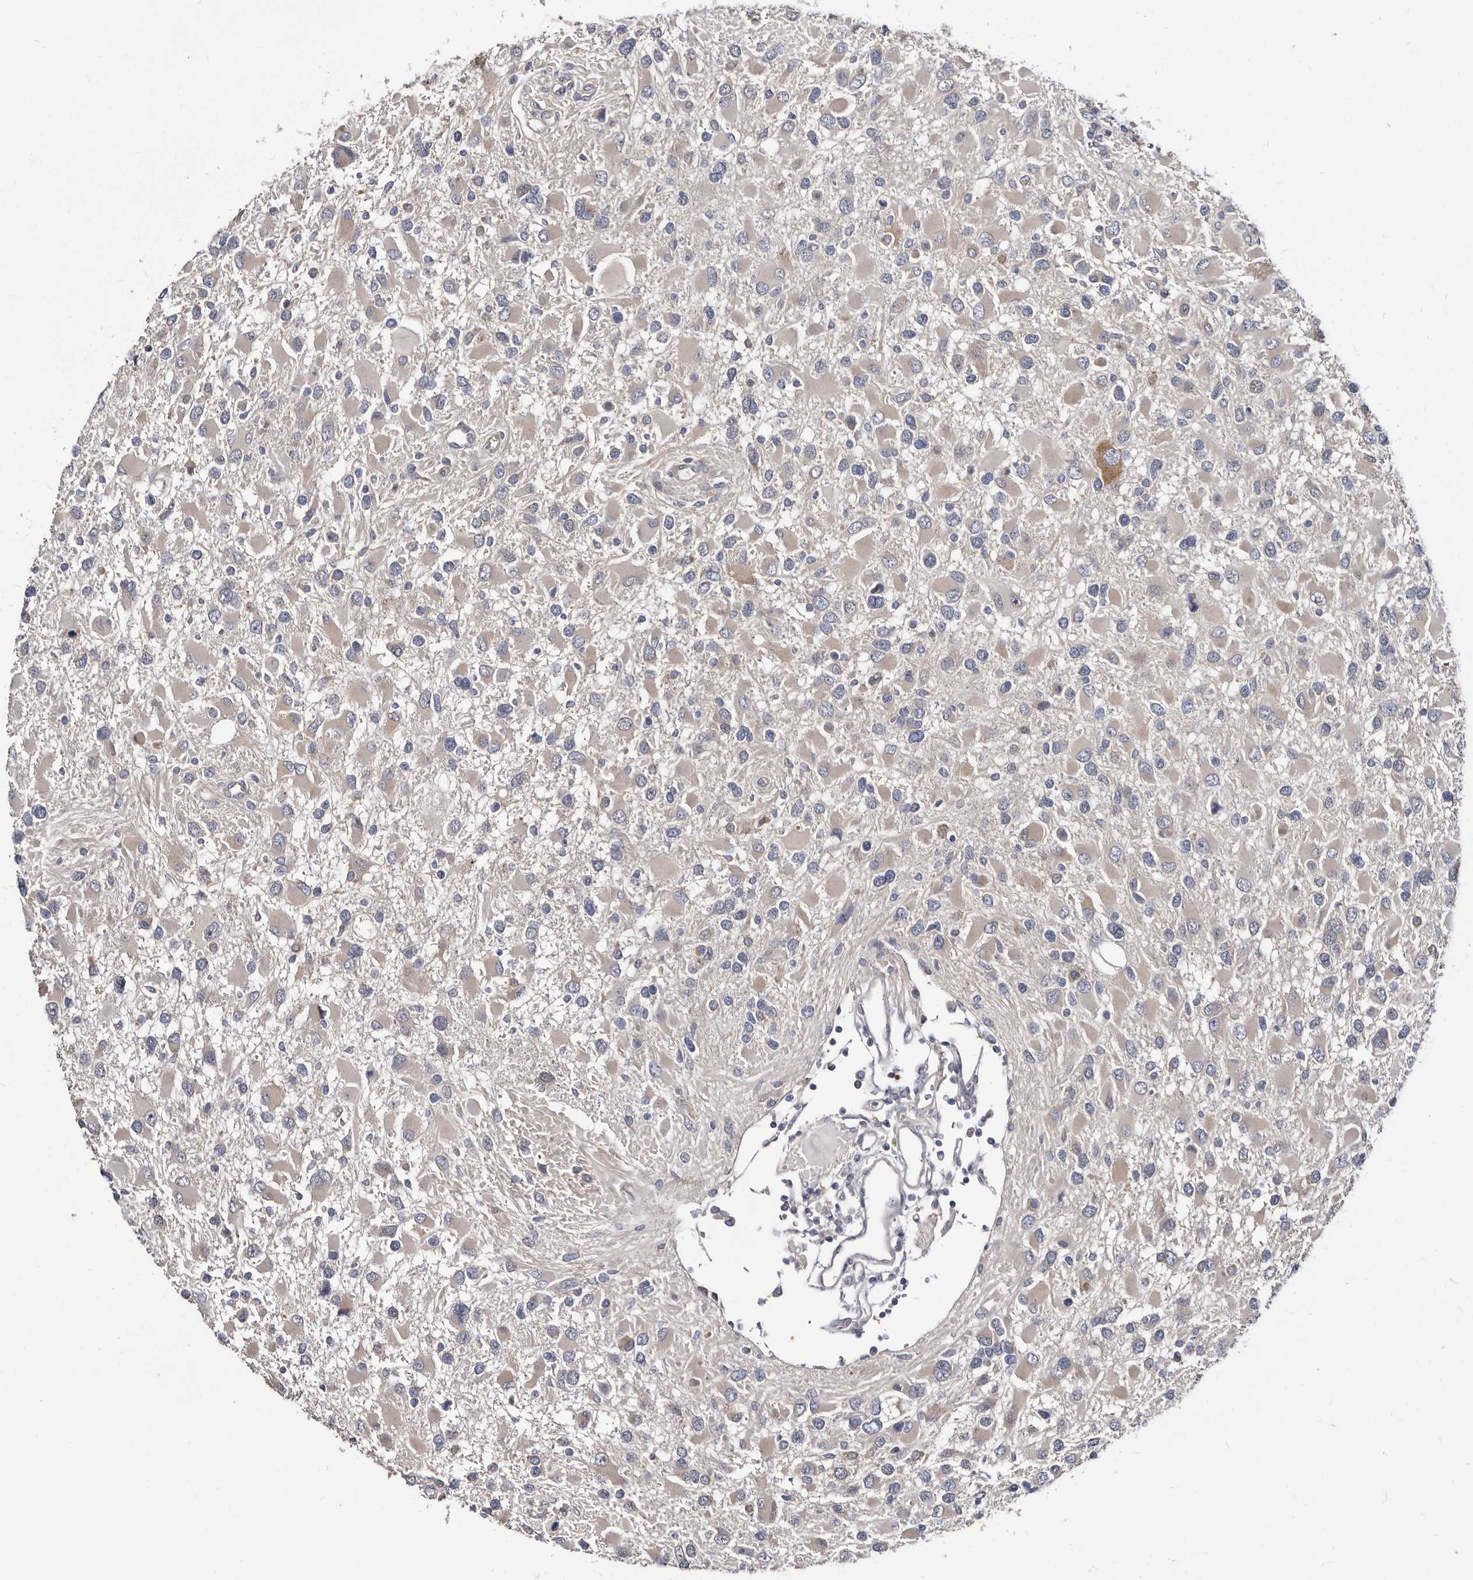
{"staining": {"intensity": "weak", "quantity": "25%-75%", "location": "cytoplasmic/membranous"}, "tissue": "glioma", "cell_type": "Tumor cells", "image_type": "cancer", "snomed": [{"axis": "morphology", "description": "Glioma, malignant, High grade"}, {"axis": "topography", "description": "Brain"}], "caption": "Immunohistochemistry (IHC) histopathology image of glioma stained for a protein (brown), which reveals low levels of weak cytoplasmic/membranous positivity in approximately 25%-75% of tumor cells.", "gene": "ABCF2", "patient": {"sex": "male", "age": 53}}